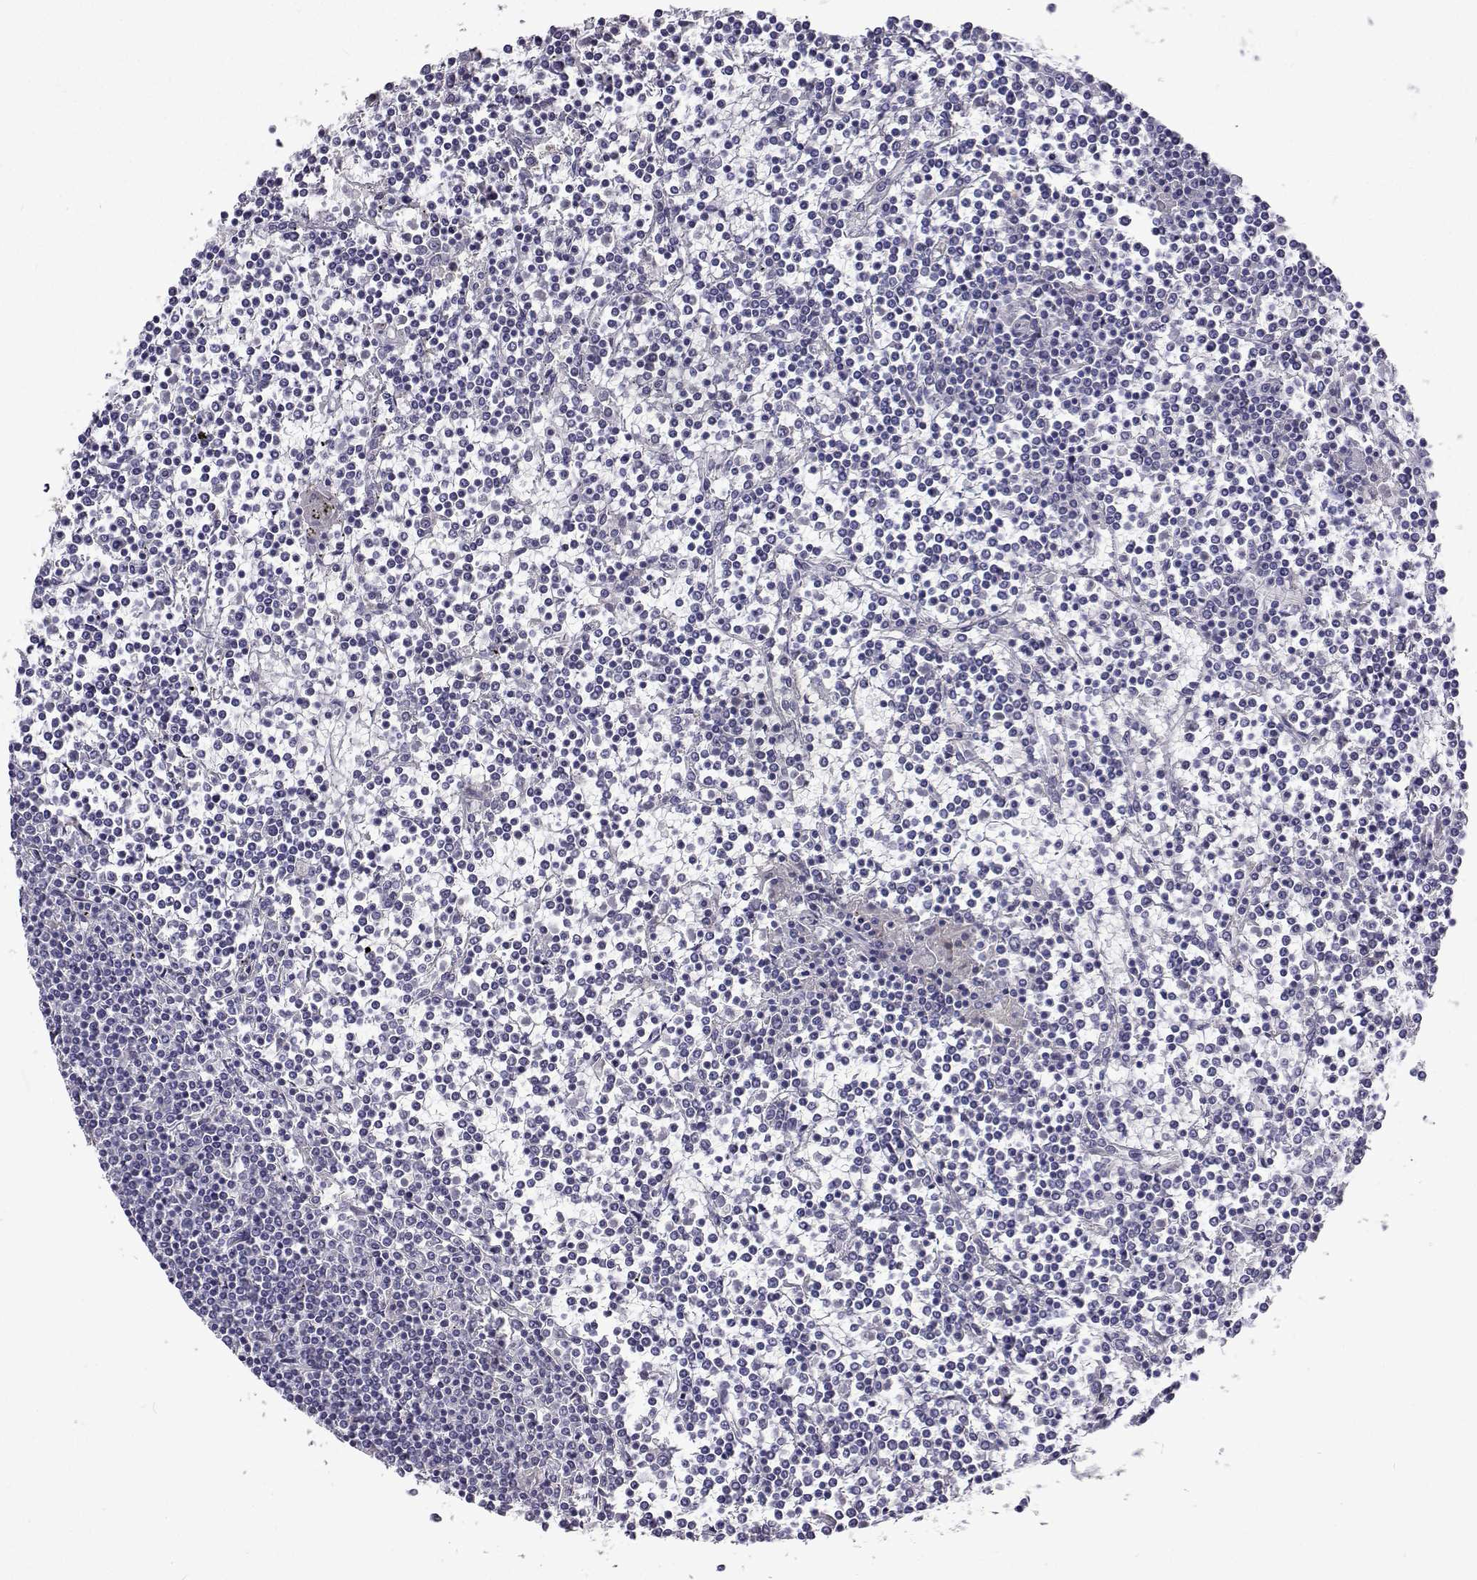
{"staining": {"intensity": "negative", "quantity": "none", "location": "none"}, "tissue": "lymphoma", "cell_type": "Tumor cells", "image_type": "cancer", "snomed": [{"axis": "morphology", "description": "Malignant lymphoma, non-Hodgkin's type, Low grade"}, {"axis": "topography", "description": "Spleen"}], "caption": "Tumor cells are negative for brown protein staining in lymphoma. Brightfield microscopy of IHC stained with DAB (3,3'-diaminobenzidine) (brown) and hematoxylin (blue), captured at high magnification.", "gene": "LHFPL7", "patient": {"sex": "female", "age": 19}}